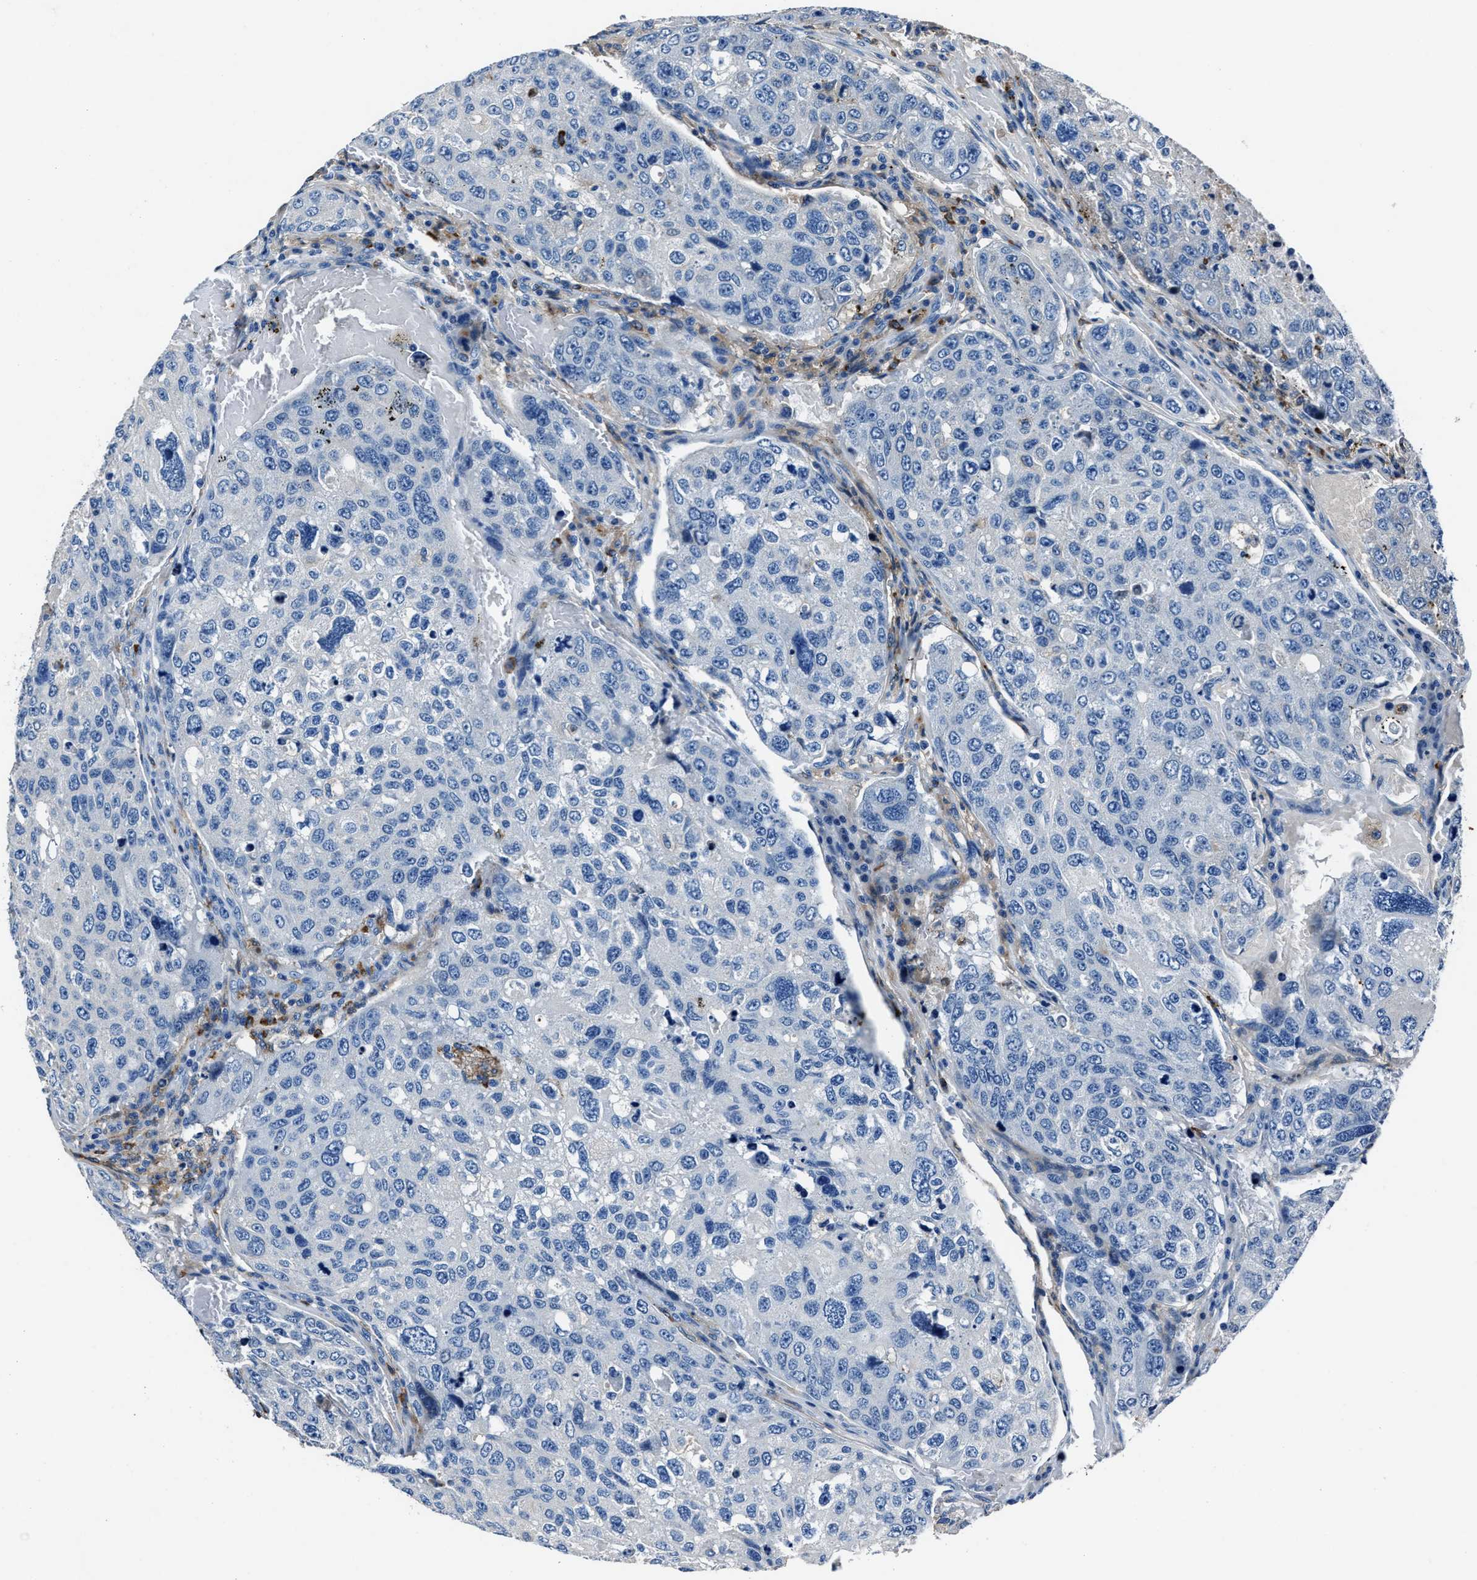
{"staining": {"intensity": "negative", "quantity": "none", "location": "none"}, "tissue": "urothelial cancer", "cell_type": "Tumor cells", "image_type": "cancer", "snomed": [{"axis": "morphology", "description": "Urothelial carcinoma, High grade"}, {"axis": "topography", "description": "Lymph node"}, {"axis": "topography", "description": "Urinary bladder"}], "caption": "Immunohistochemical staining of high-grade urothelial carcinoma demonstrates no significant staining in tumor cells.", "gene": "FGL2", "patient": {"sex": "male", "age": 51}}